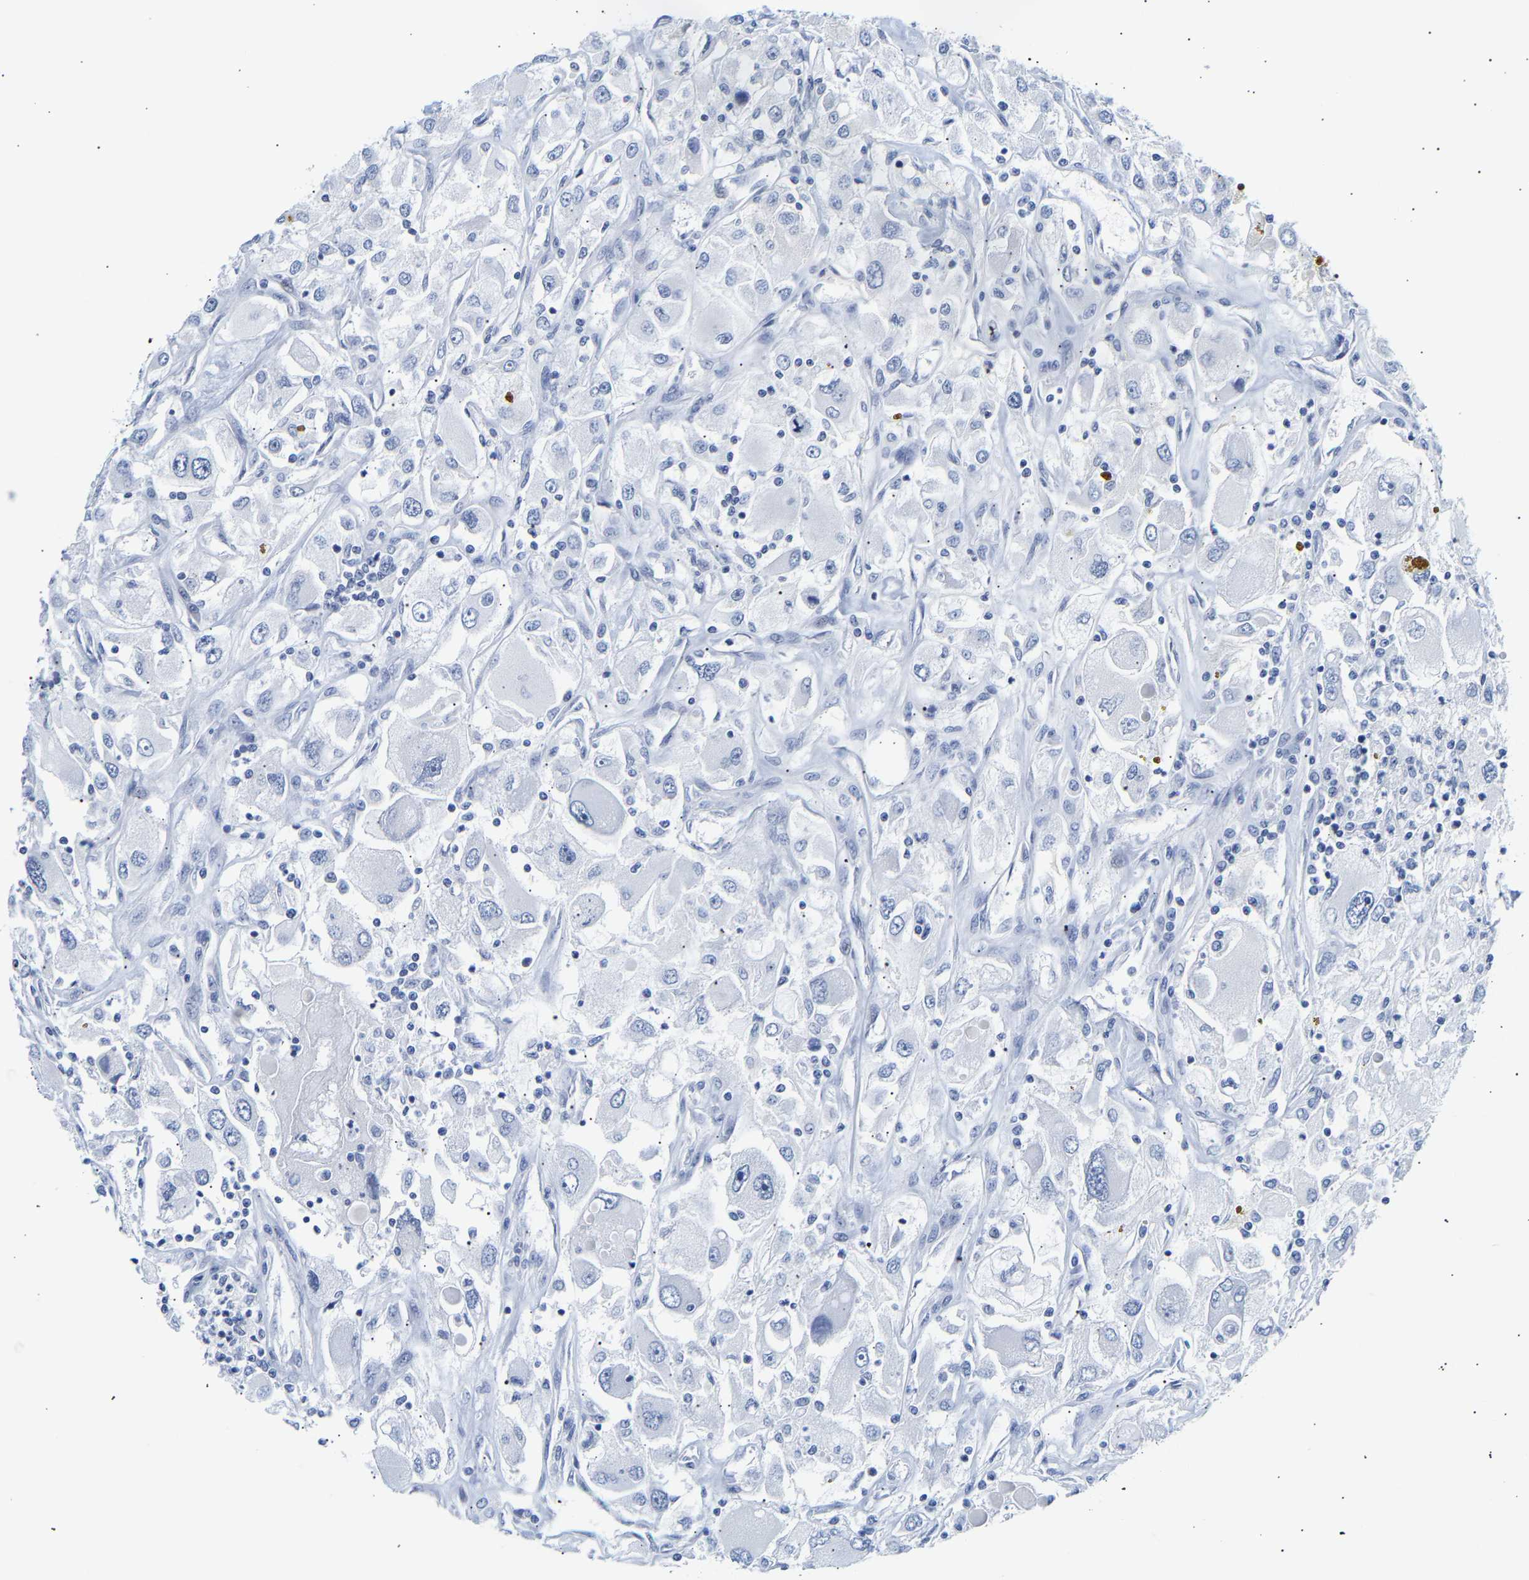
{"staining": {"intensity": "negative", "quantity": "none", "location": "none"}, "tissue": "renal cancer", "cell_type": "Tumor cells", "image_type": "cancer", "snomed": [{"axis": "morphology", "description": "Adenocarcinoma, NOS"}, {"axis": "topography", "description": "Kidney"}], "caption": "High power microscopy micrograph of an immunohistochemistry (IHC) micrograph of renal cancer (adenocarcinoma), revealing no significant positivity in tumor cells.", "gene": "SPINK2", "patient": {"sex": "female", "age": 52}}